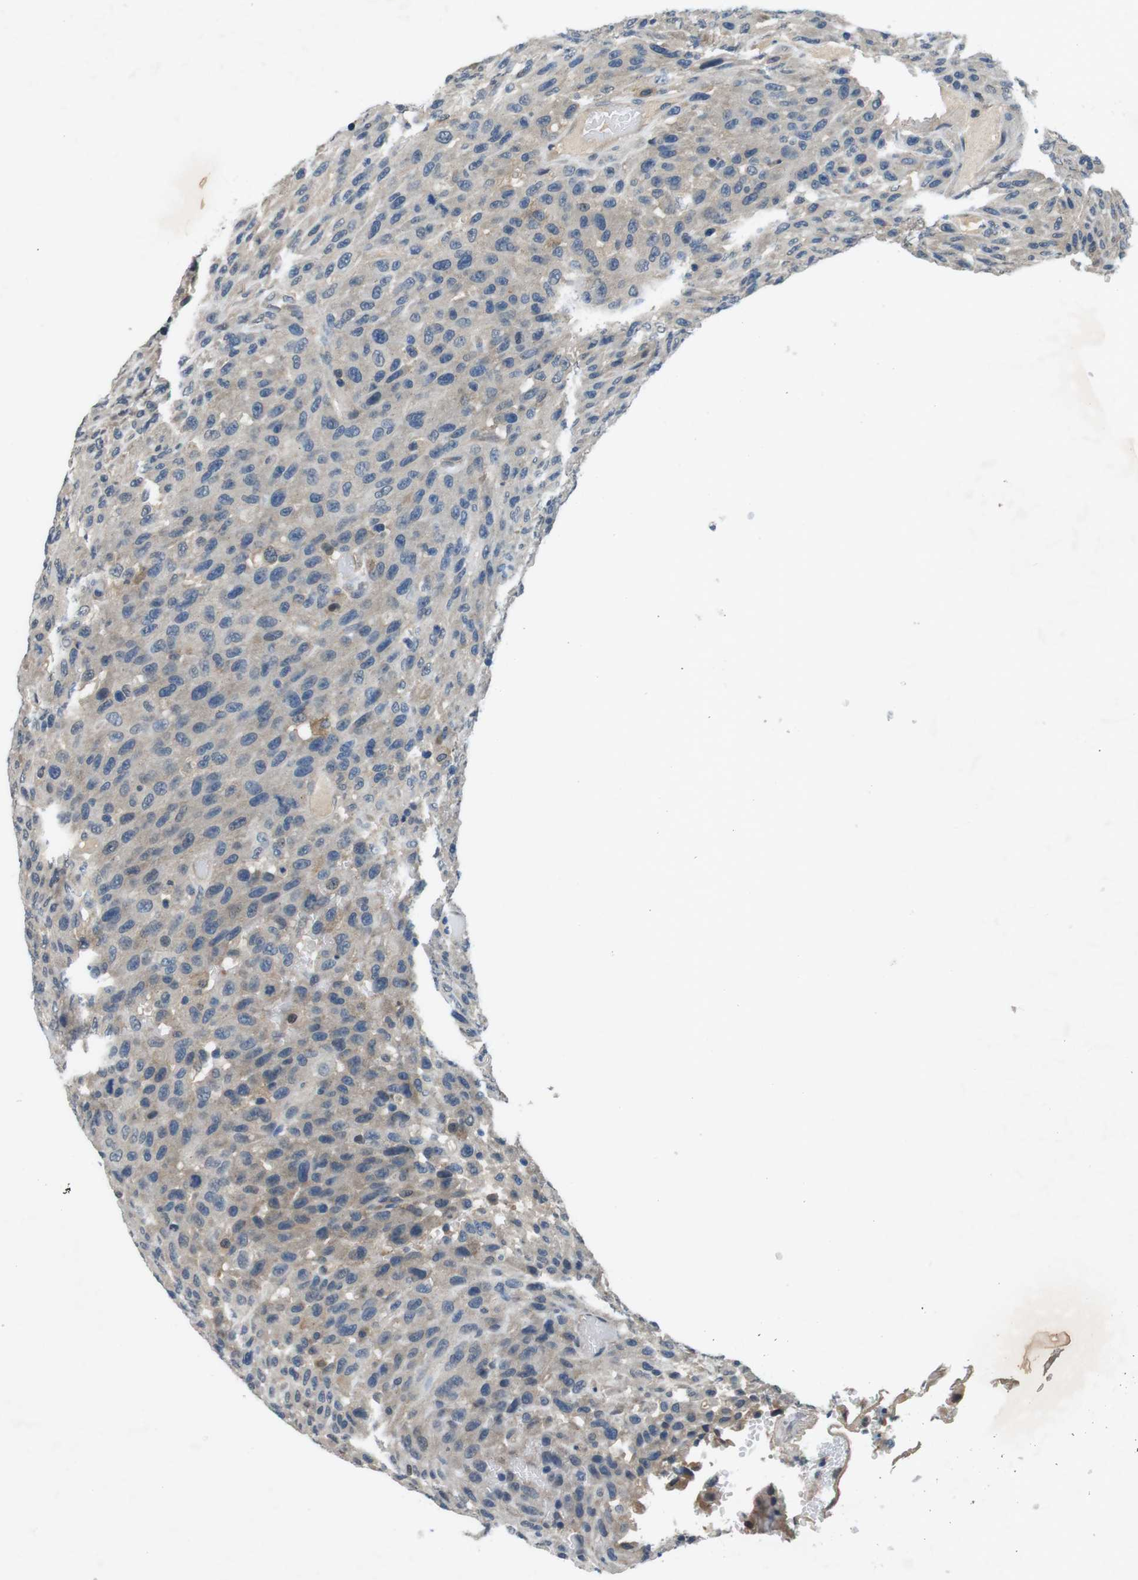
{"staining": {"intensity": "weak", "quantity": "<25%", "location": "cytoplasmic/membranous"}, "tissue": "urothelial cancer", "cell_type": "Tumor cells", "image_type": "cancer", "snomed": [{"axis": "morphology", "description": "Urothelial carcinoma, High grade"}, {"axis": "topography", "description": "Urinary bladder"}], "caption": "IHC photomicrograph of neoplastic tissue: human high-grade urothelial carcinoma stained with DAB (3,3'-diaminobenzidine) shows no significant protein positivity in tumor cells.", "gene": "CD163L1", "patient": {"sex": "male", "age": 66}}